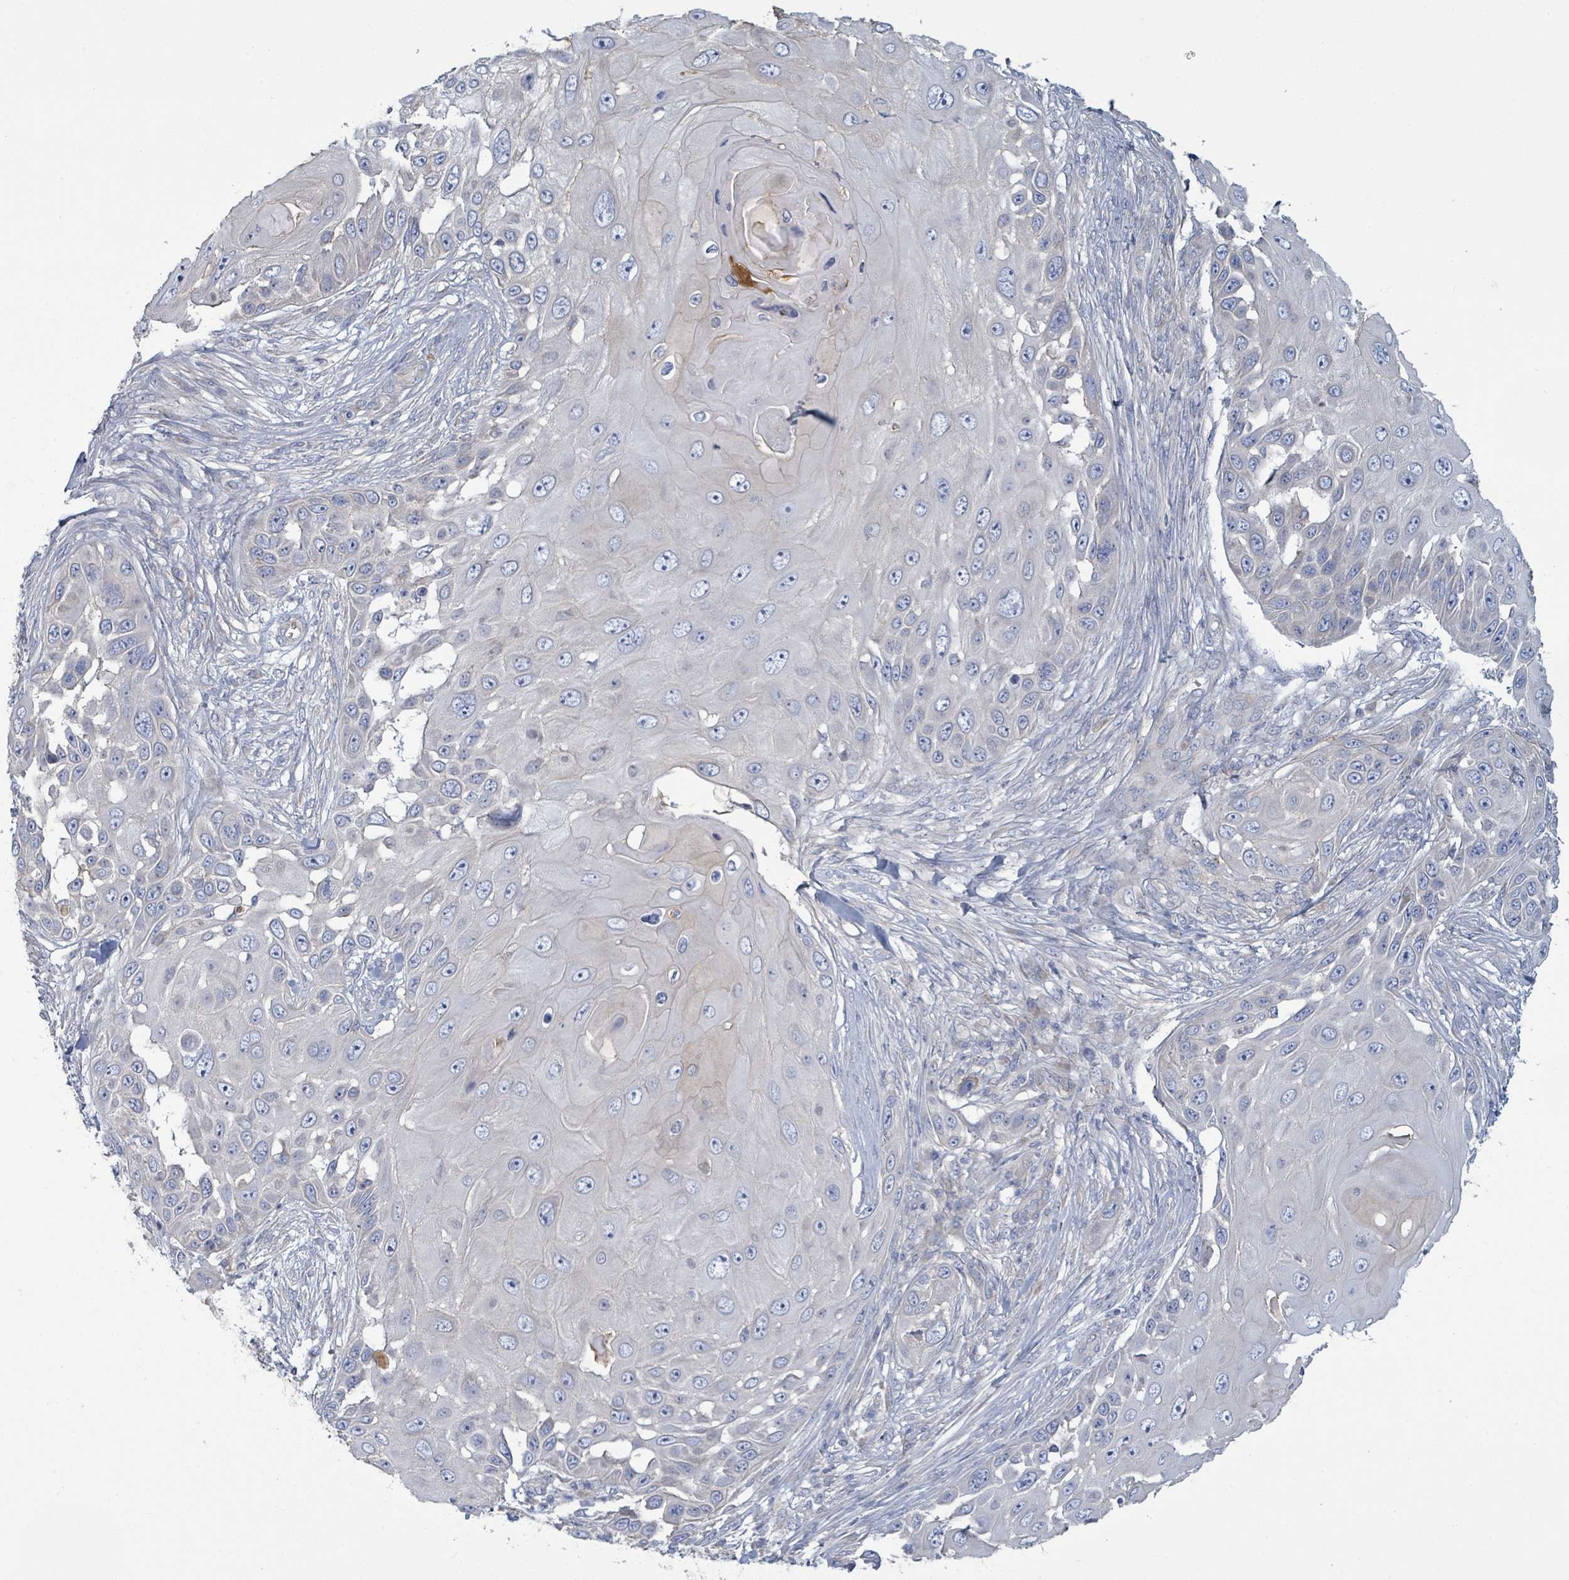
{"staining": {"intensity": "negative", "quantity": "none", "location": "none"}, "tissue": "skin cancer", "cell_type": "Tumor cells", "image_type": "cancer", "snomed": [{"axis": "morphology", "description": "Squamous cell carcinoma, NOS"}, {"axis": "topography", "description": "Skin"}], "caption": "An immunohistochemistry (IHC) histopathology image of skin squamous cell carcinoma is shown. There is no staining in tumor cells of skin squamous cell carcinoma.", "gene": "COL13A1", "patient": {"sex": "female", "age": 44}}